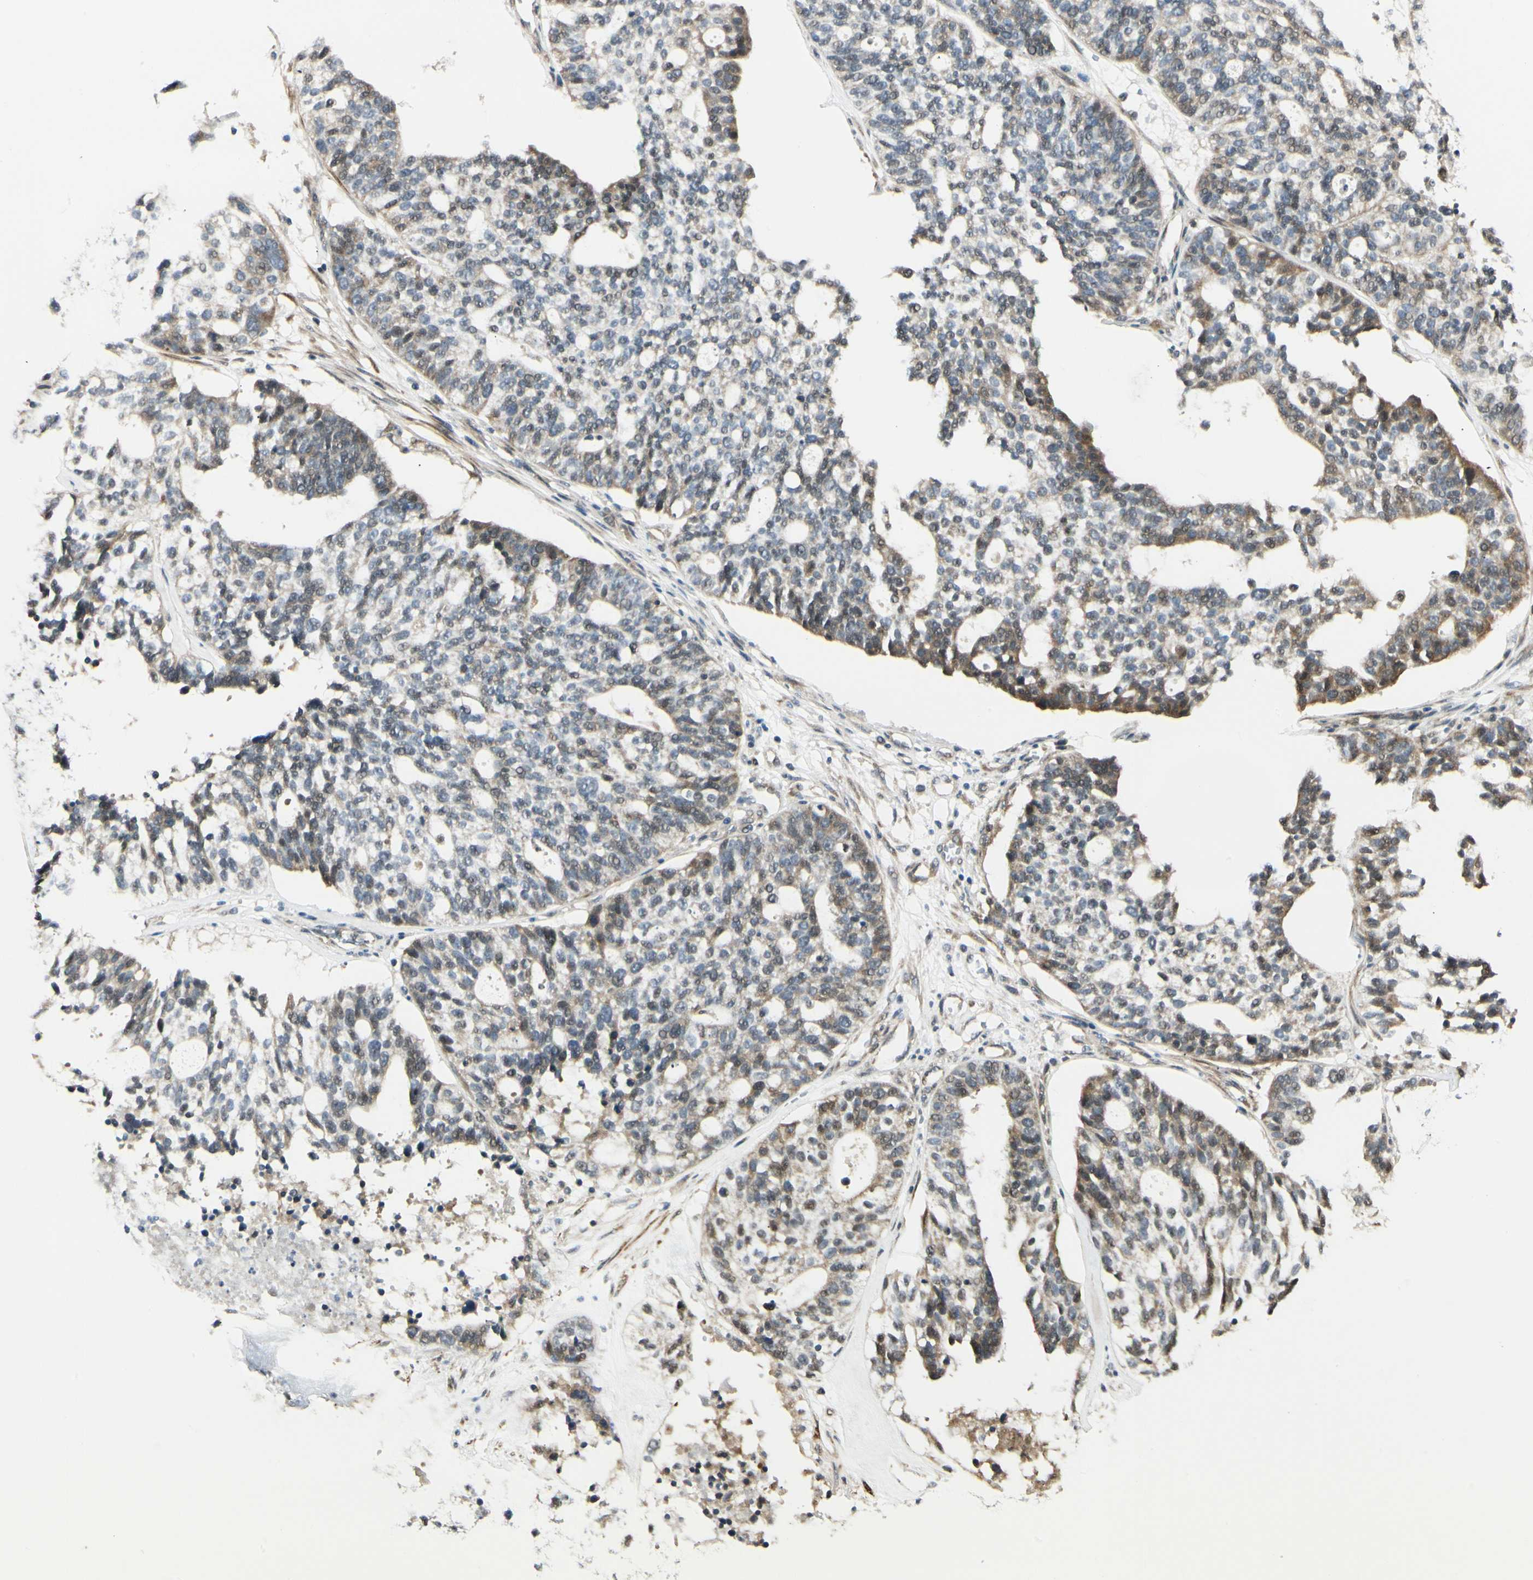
{"staining": {"intensity": "weak", "quantity": "25%-75%", "location": "cytoplasmic/membranous,nuclear"}, "tissue": "ovarian cancer", "cell_type": "Tumor cells", "image_type": "cancer", "snomed": [{"axis": "morphology", "description": "Cystadenocarcinoma, serous, NOS"}, {"axis": "topography", "description": "Ovary"}], "caption": "IHC photomicrograph of human serous cystadenocarcinoma (ovarian) stained for a protein (brown), which demonstrates low levels of weak cytoplasmic/membranous and nuclear expression in about 25%-75% of tumor cells.", "gene": "P4HA3", "patient": {"sex": "female", "age": 59}}